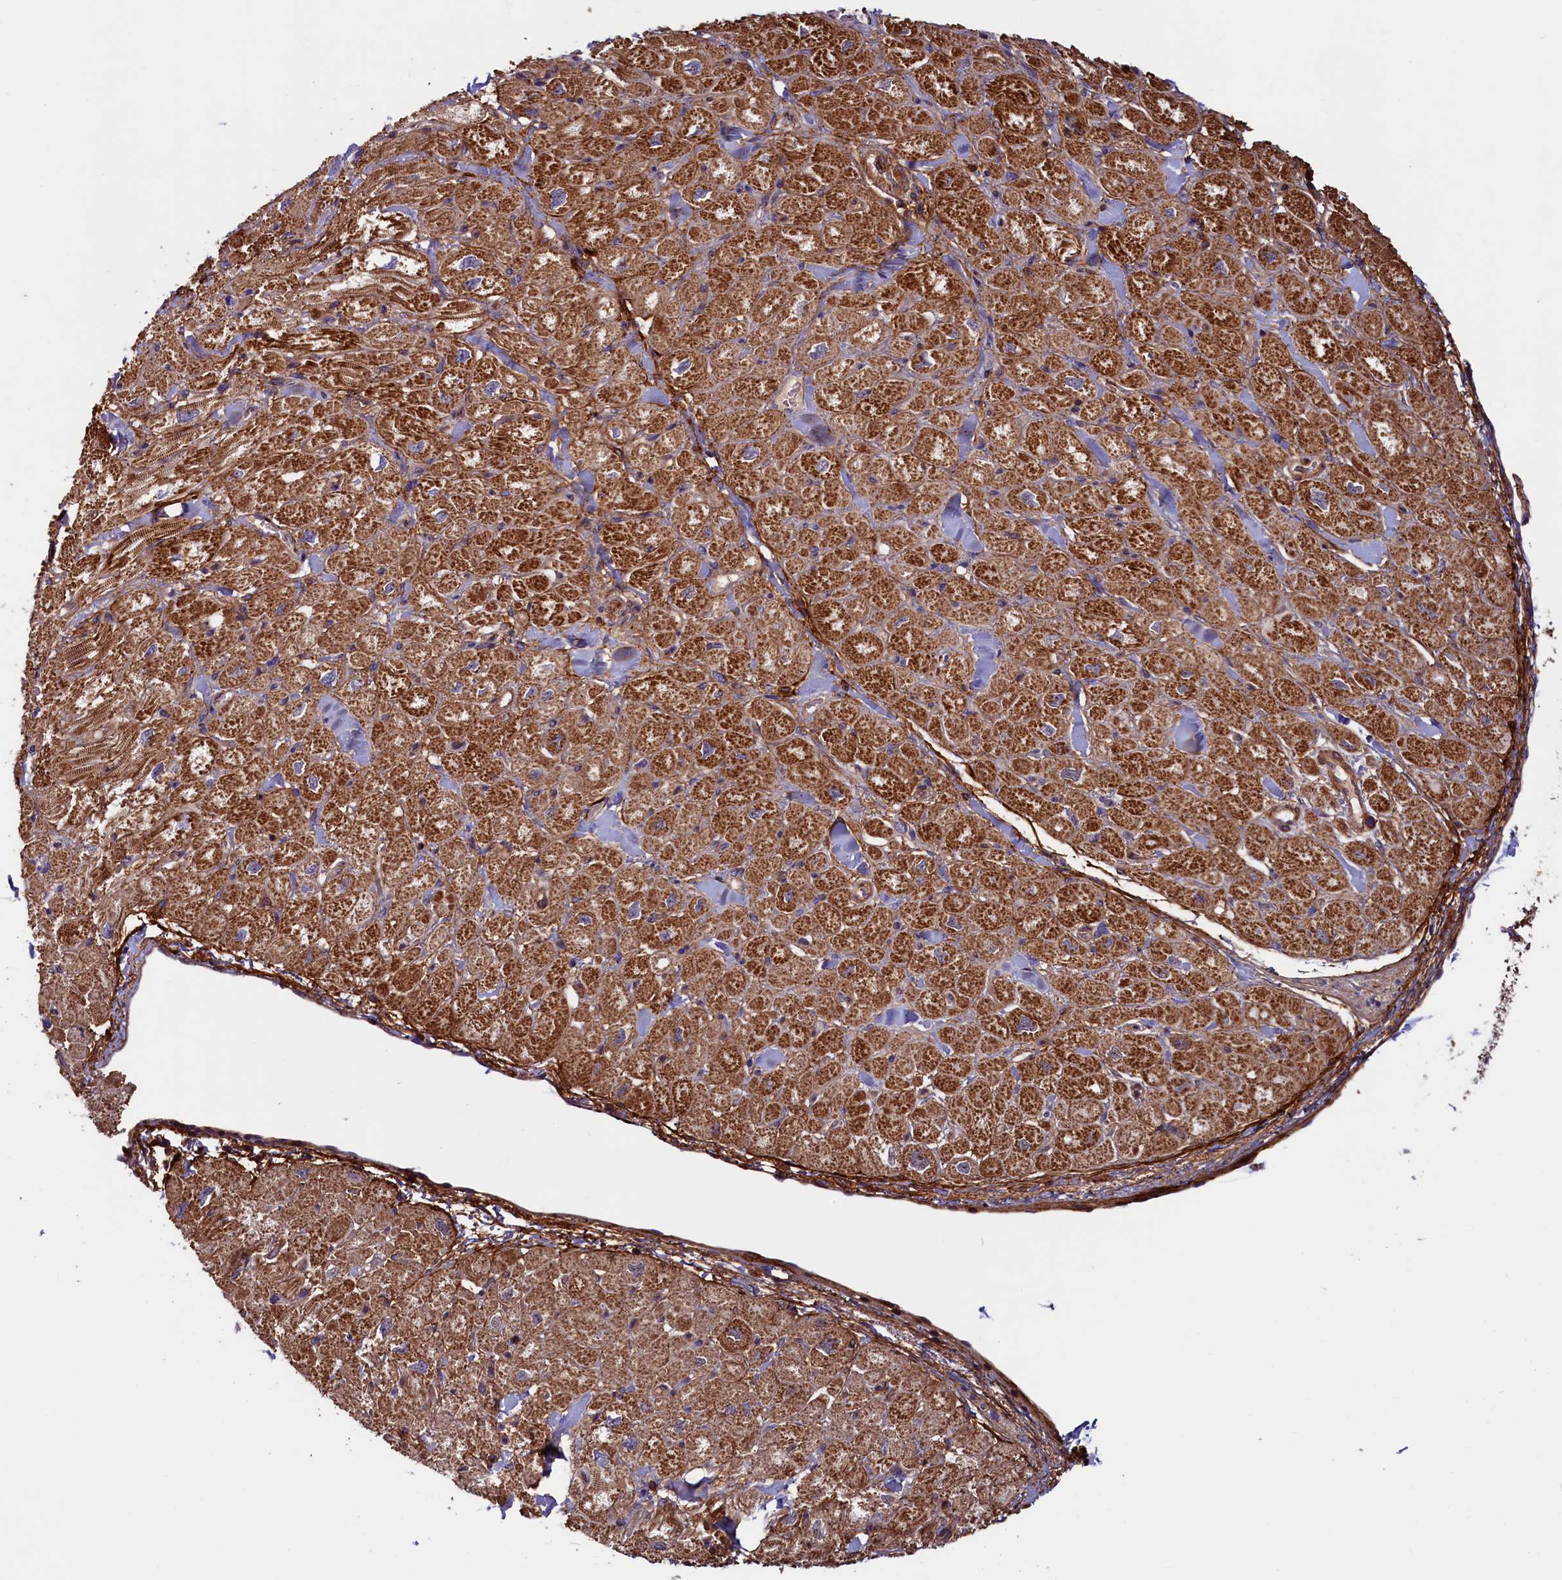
{"staining": {"intensity": "strong", "quantity": ">75%", "location": "cytoplasmic/membranous"}, "tissue": "heart muscle", "cell_type": "Cardiomyocytes", "image_type": "normal", "snomed": [{"axis": "morphology", "description": "Normal tissue, NOS"}, {"axis": "topography", "description": "Heart"}], "caption": "Benign heart muscle reveals strong cytoplasmic/membranous positivity in about >75% of cardiomyocytes, visualized by immunohistochemistry. Immunohistochemistry (ihc) stains the protein in brown and the nuclei are stained blue.", "gene": "DUOXA1", "patient": {"sex": "male", "age": 65}}